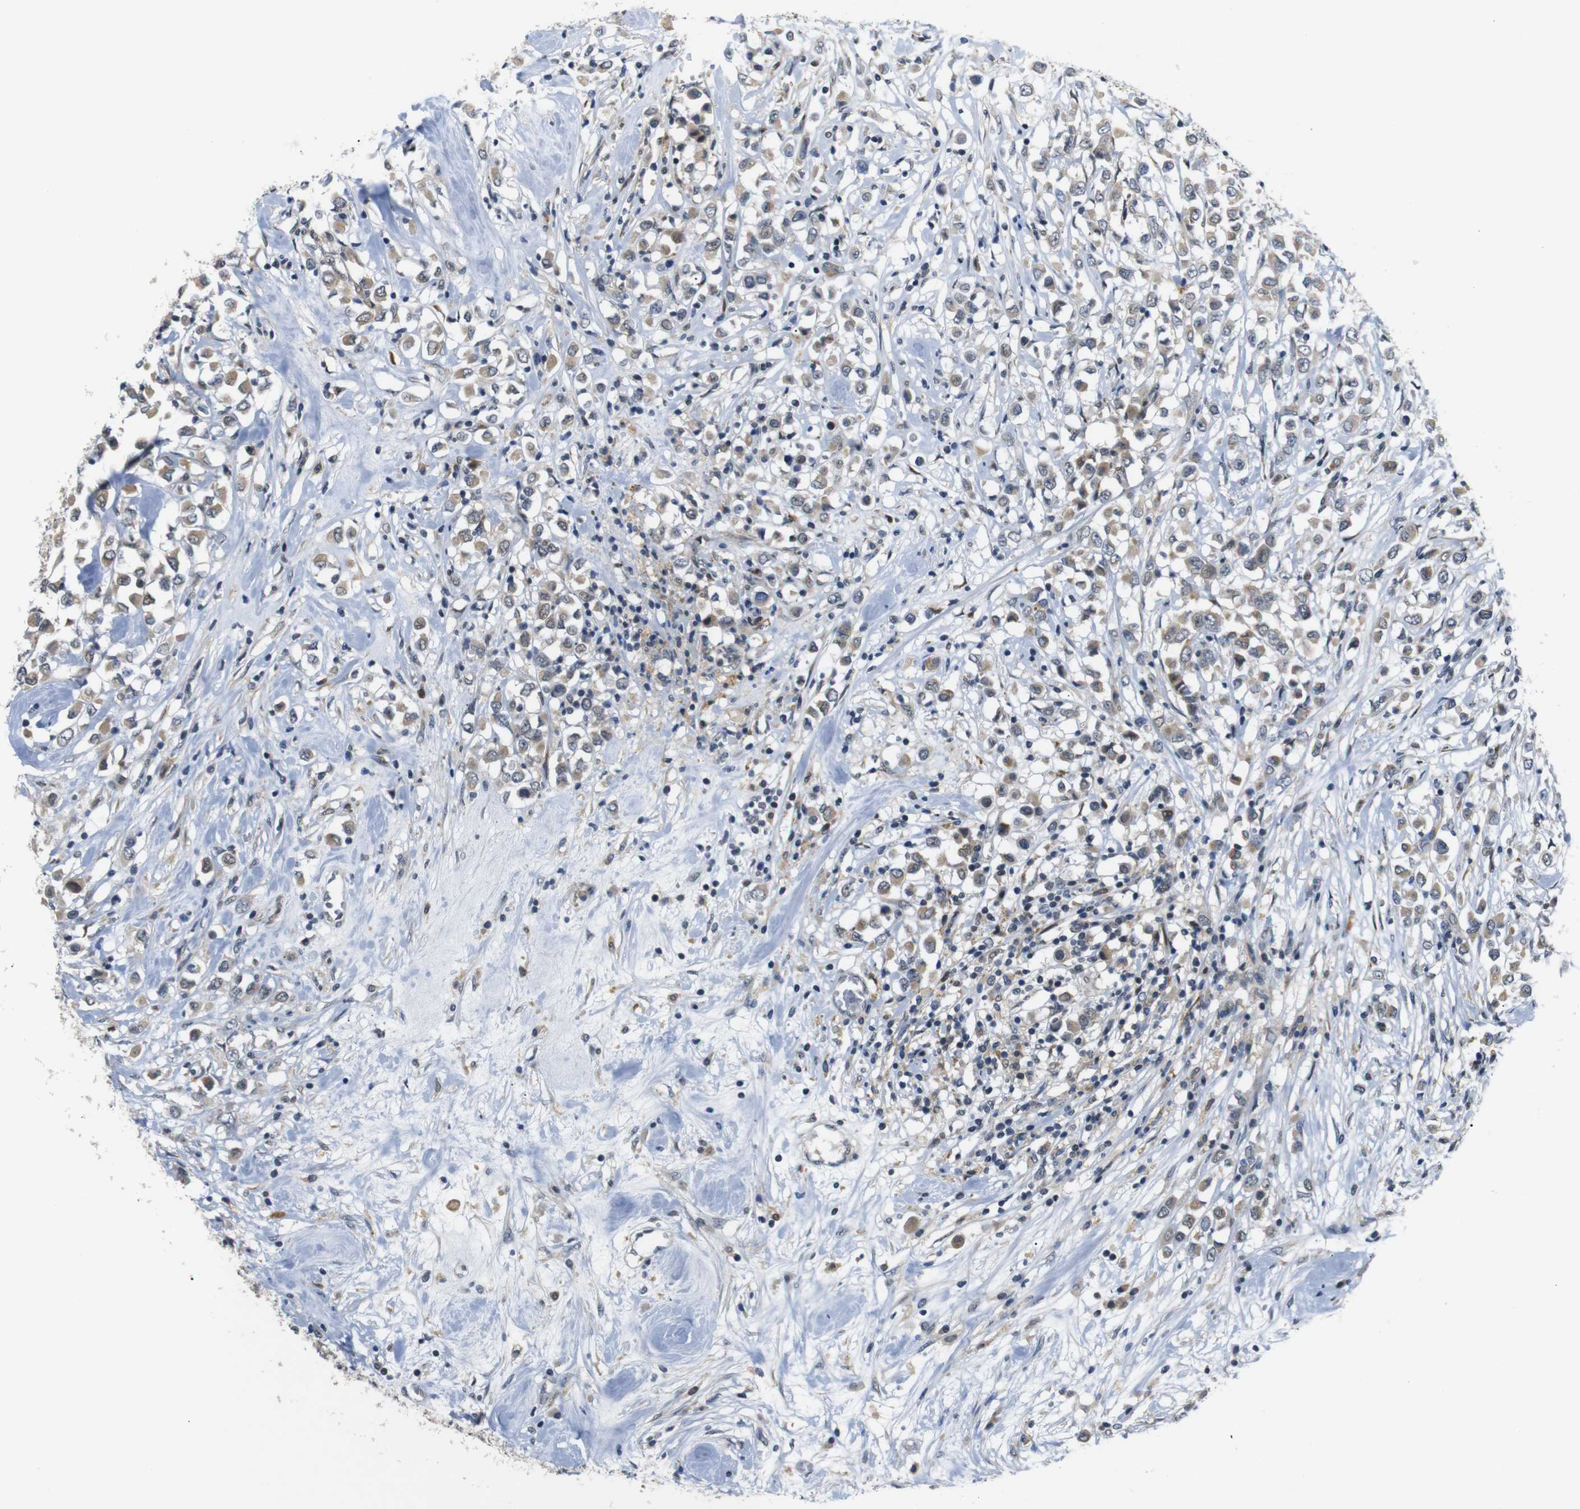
{"staining": {"intensity": "moderate", "quantity": ">75%", "location": "cytoplasmic/membranous"}, "tissue": "breast cancer", "cell_type": "Tumor cells", "image_type": "cancer", "snomed": [{"axis": "morphology", "description": "Duct carcinoma"}, {"axis": "topography", "description": "Breast"}], "caption": "Tumor cells show medium levels of moderate cytoplasmic/membranous positivity in about >75% of cells in intraductal carcinoma (breast).", "gene": "SYDE1", "patient": {"sex": "female", "age": 61}}